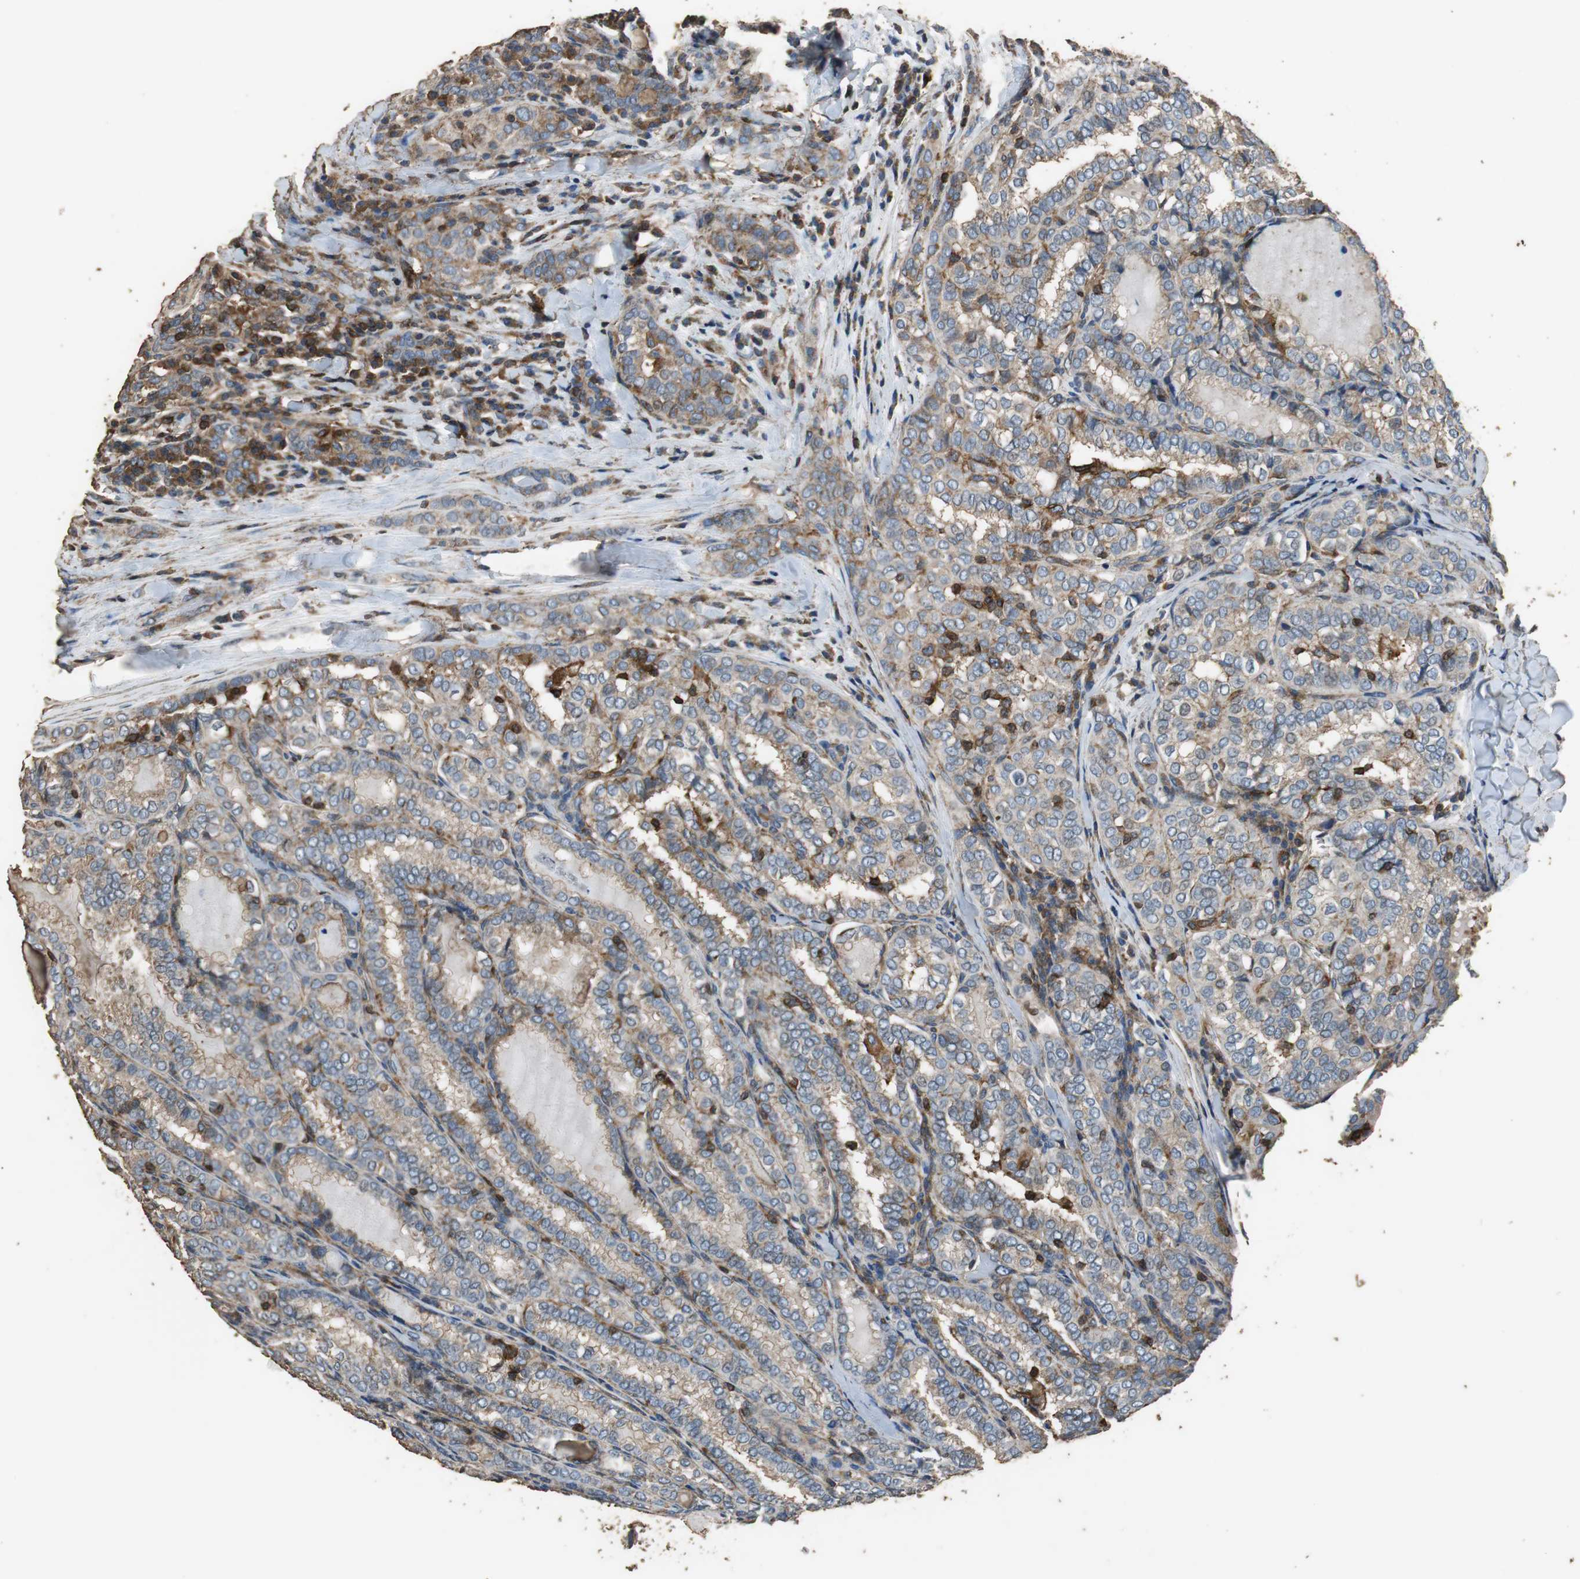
{"staining": {"intensity": "weak", "quantity": ">75%", "location": "cytoplasmic/membranous"}, "tissue": "thyroid cancer", "cell_type": "Tumor cells", "image_type": "cancer", "snomed": [{"axis": "morphology", "description": "Papillary adenocarcinoma, NOS"}, {"axis": "topography", "description": "Thyroid gland"}], "caption": "There is low levels of weak cytoplasmic/membranous staining in tumor cells of thyroid cancer, as demonstrated by immunohistochemical staining (brown color).", "gene": "PRKRA", "patient": {"sex": "female", "age": 30}}